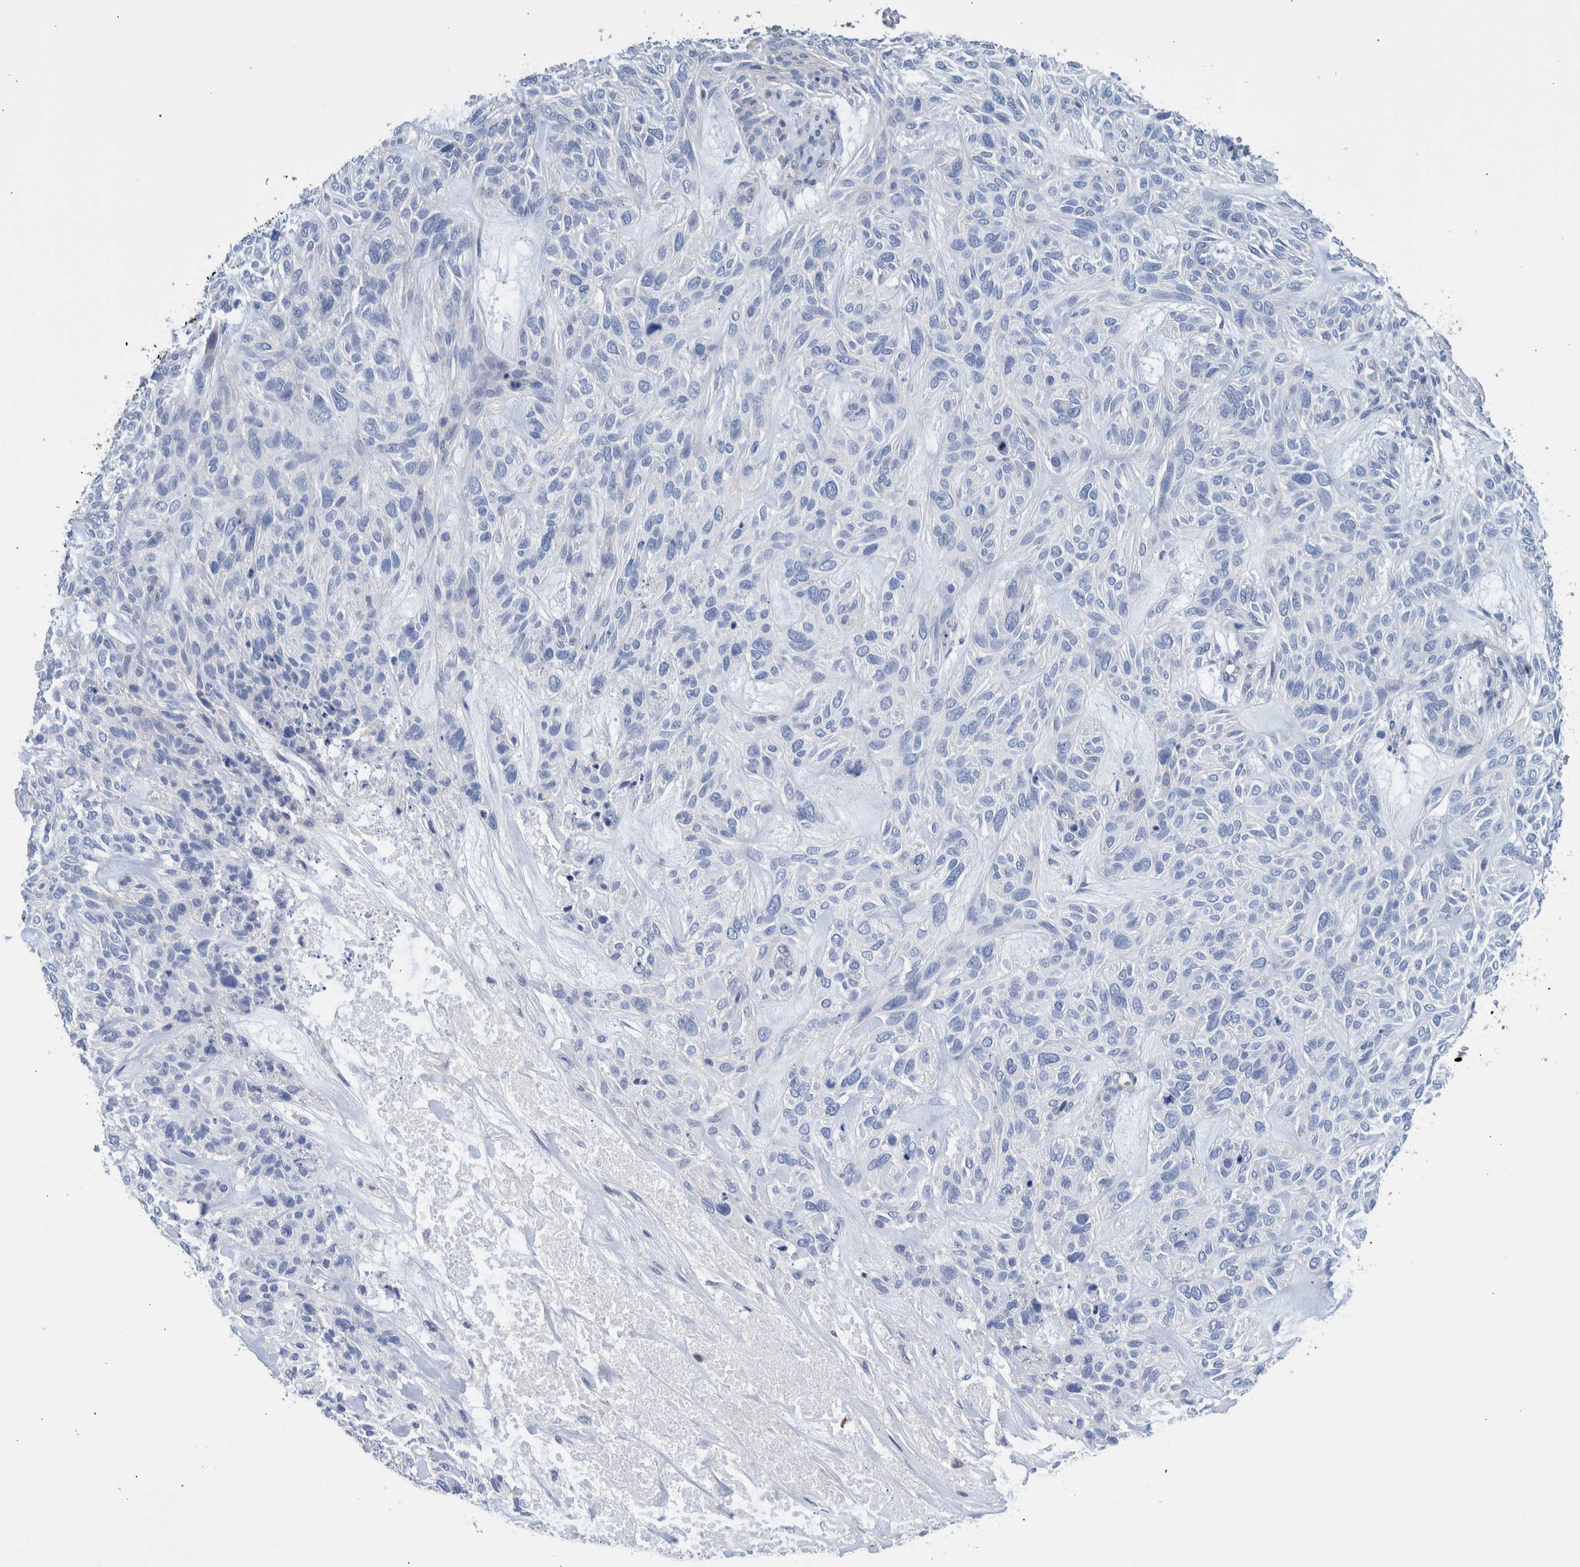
{"staining": {"intensity": "negative", "quantity": "none", "location": "none"}, "tissue": "skin cancer", "cell_type": "Tumor cells", "image_type": "cancer", "snomed": [{"axis": "morphology", "description": "Basal cell carcinoma"}, {"axis": "topography", "description": "Skin"}], "caption": "There is no significant expression in tumor cells of basal cell carcinoma (skin). (Brightfield microscopy of DAB IHC at high magnification).", "gene": "PPP3CC", "patient": {"sex": "male", "age": 55}}